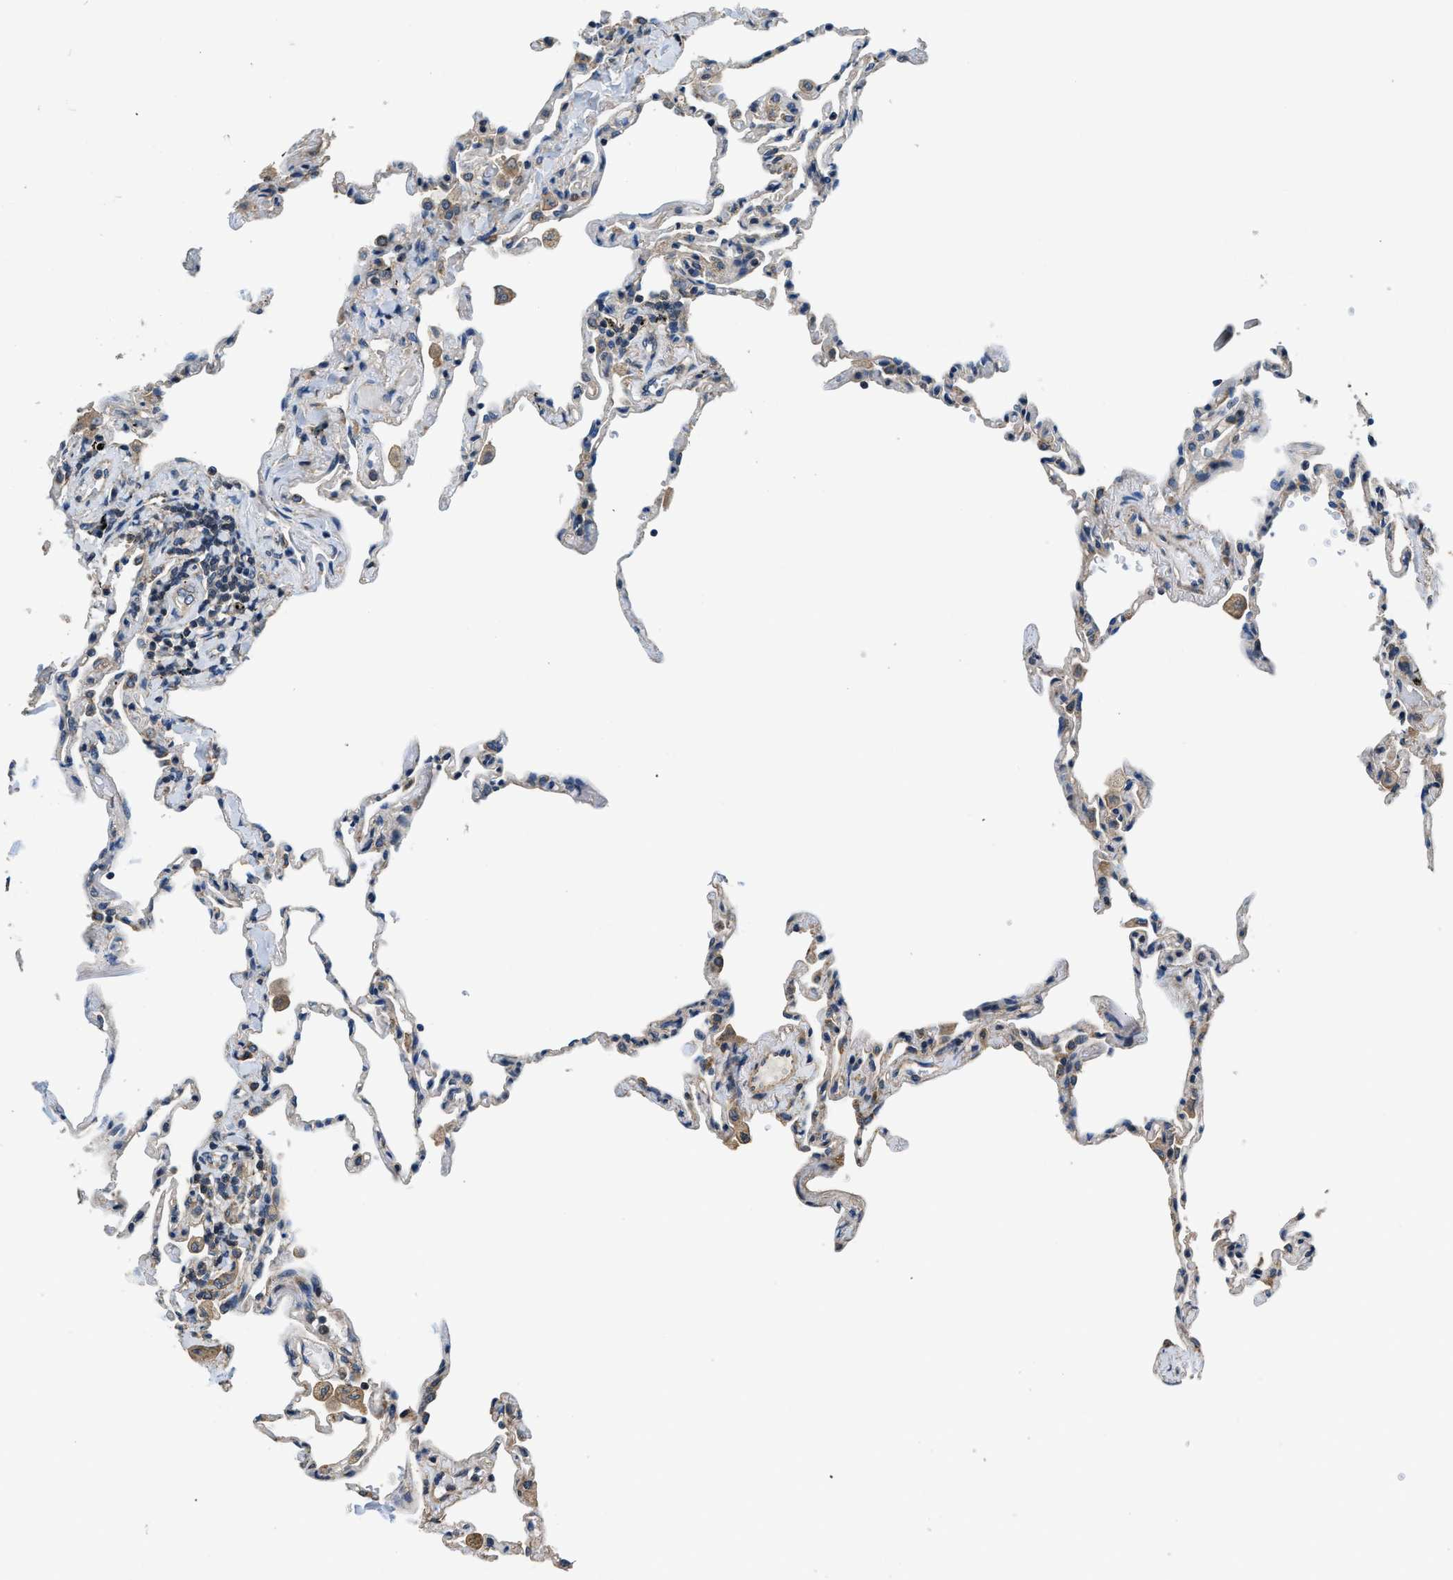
{"staining": {"intensity": "negative", "quantity": "none", "location": "none"}, "tissue": "lung", "cell_type": "Alveolar cells", "image_type": "normal", "snomed": [{"axis": "morphology", "description": "Normal tissue, NOS"}, {"axis": "topography", "description": "Lung"}], "caption": "The photomicrograph reveals no staining of alveolar cells in unremarkable lung.", "gene": "SSH2", "patient": {"sex": "male", "age": 59}}